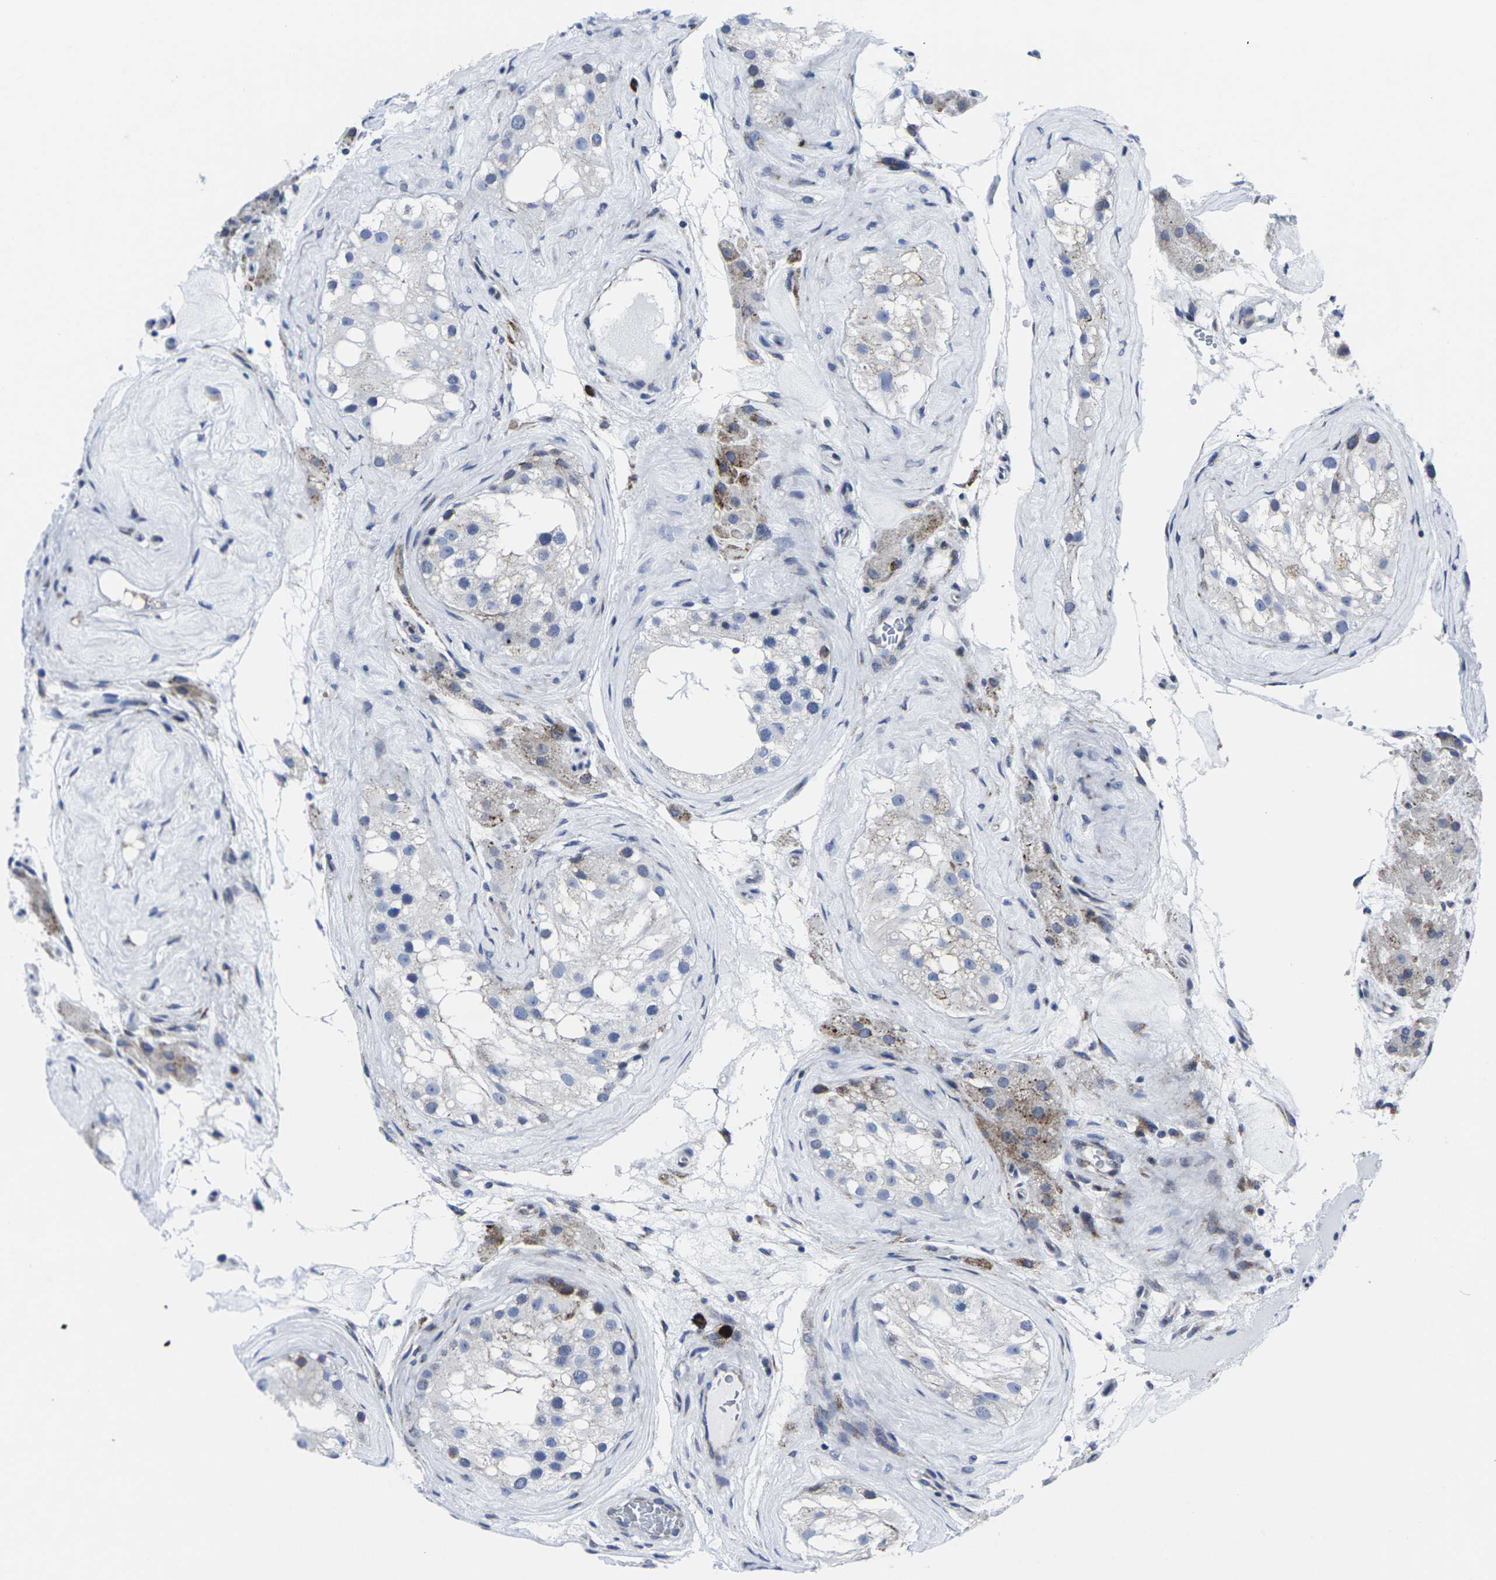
{"staining": {"intensity": "moderate", "quantity": "<25%", "location": "cytoplasmic/membranous"}, "tissue": "testis", "cell_type": "Cells in seminiferous ducts", "image_type": "normal", "snomed": [{"axis": "morphology", "description": "Normal tissue, NOS"}, {"axis": "morphology", "description": "Seminoma, NOS"}, {"axis": "topography", "description": "Testis"}], "caption": "Immunohistochemical staining of normal testis reveals low levels of moderate cytoplasmic/membranous positivity in about <25% of cells in seminiferous ducts.", "gene": "RPN1", "patient": {"sex": "male", "age": 71}}